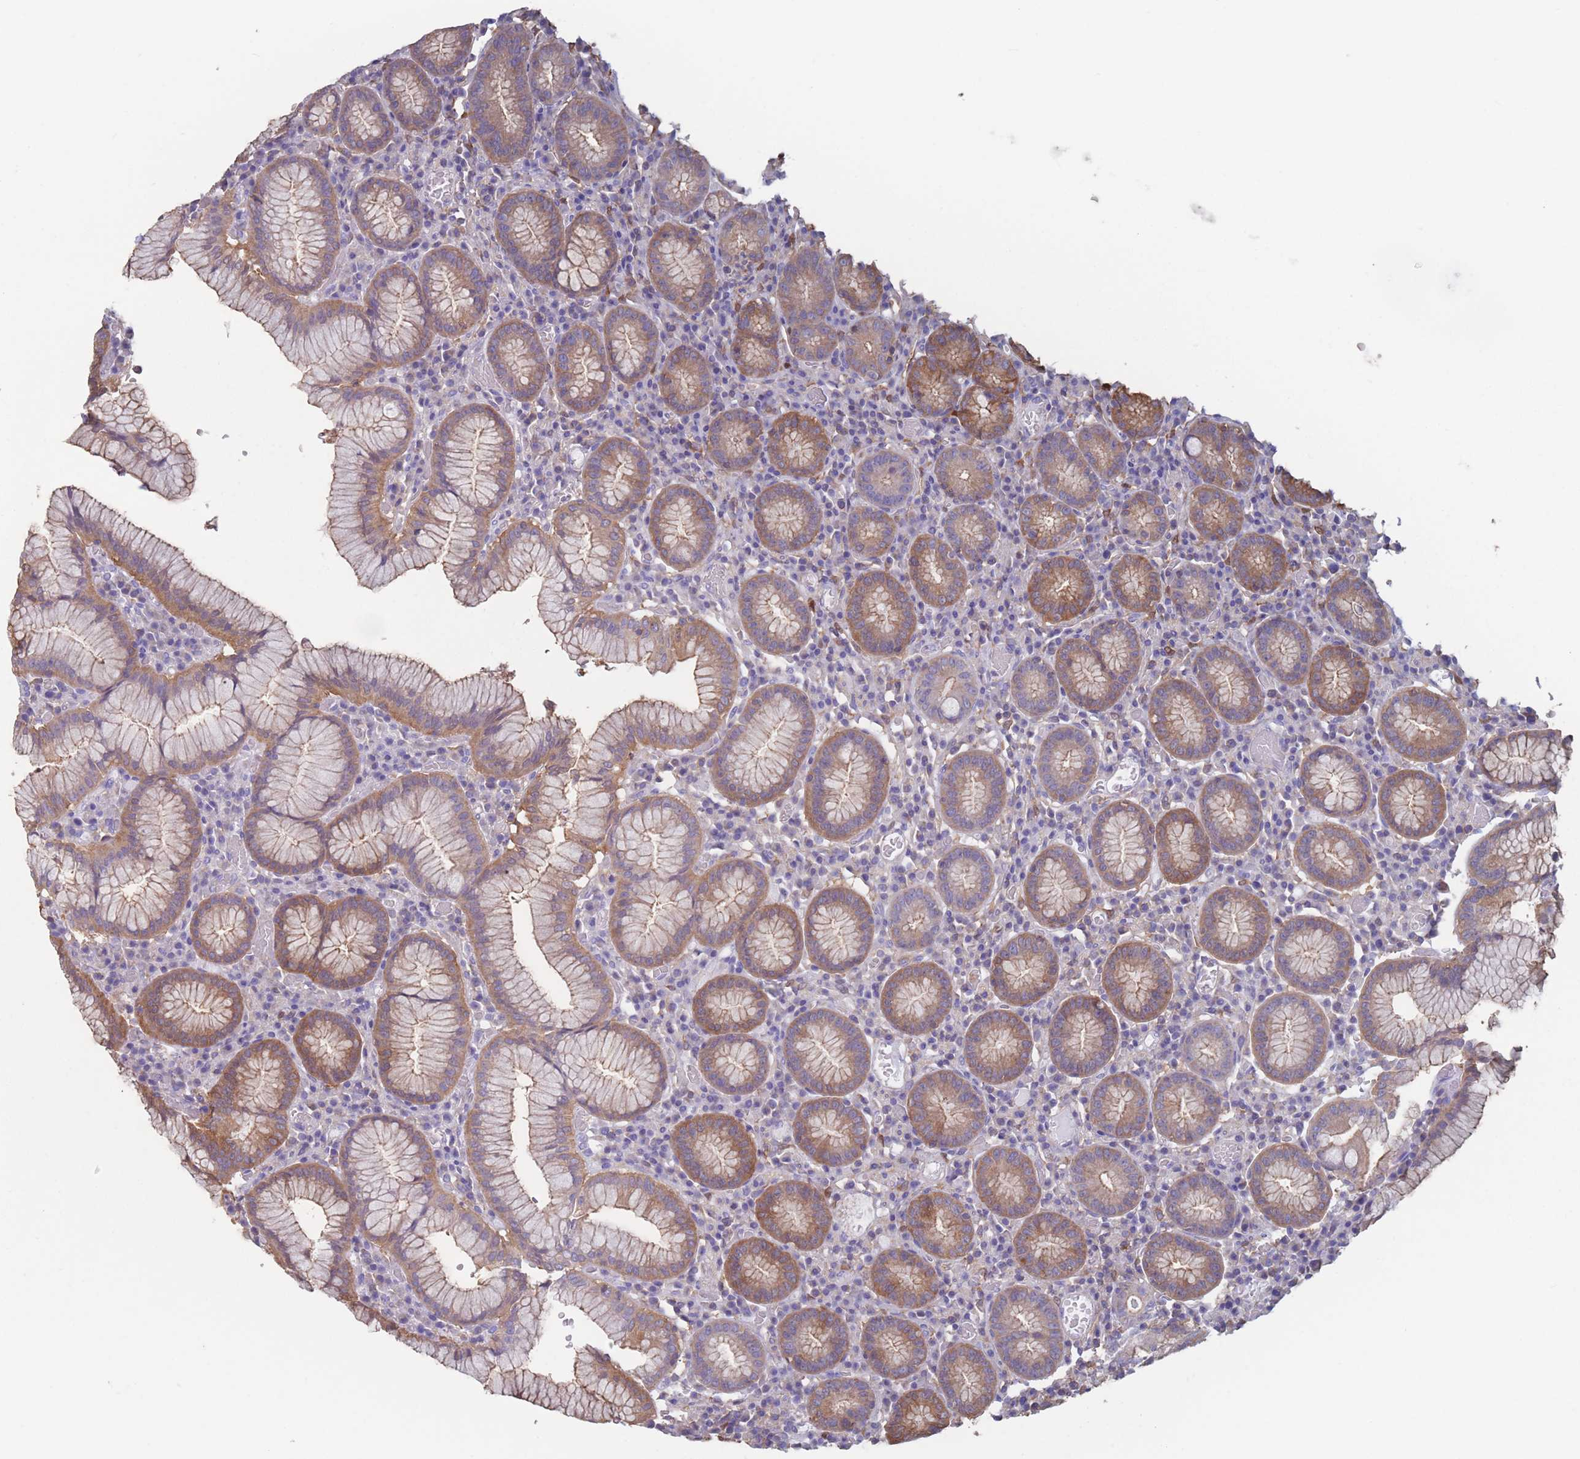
{"staining": {"intensity": "moderate", "quantity": ">75%", "location": "cytoplasmic/membranous"}, "tissue": "stomach", "cell_type": "Glandular cells", "image_type": "normal", "snomed": [{"axis": "morphology", "description": "Normal tissue, NOS"}, {"axis": "topography", "description": "Stomach"}], "caption": "IHC (DAB (3,3'-diaminobenzidine)) staining of unremarkable human stomach reveals moderate cytoplasmic/membranous protein expression in approximately >75% of glandular cells. The staining was performed using DAB (3,3'-diaminobenzidine) to visualize the protein expression in brown, while the nuclei were stained in blue with hematoxylin (Magnification: 20x).", "gene": "ADH1A", "patient": {"sex": "male", "age": 55}}